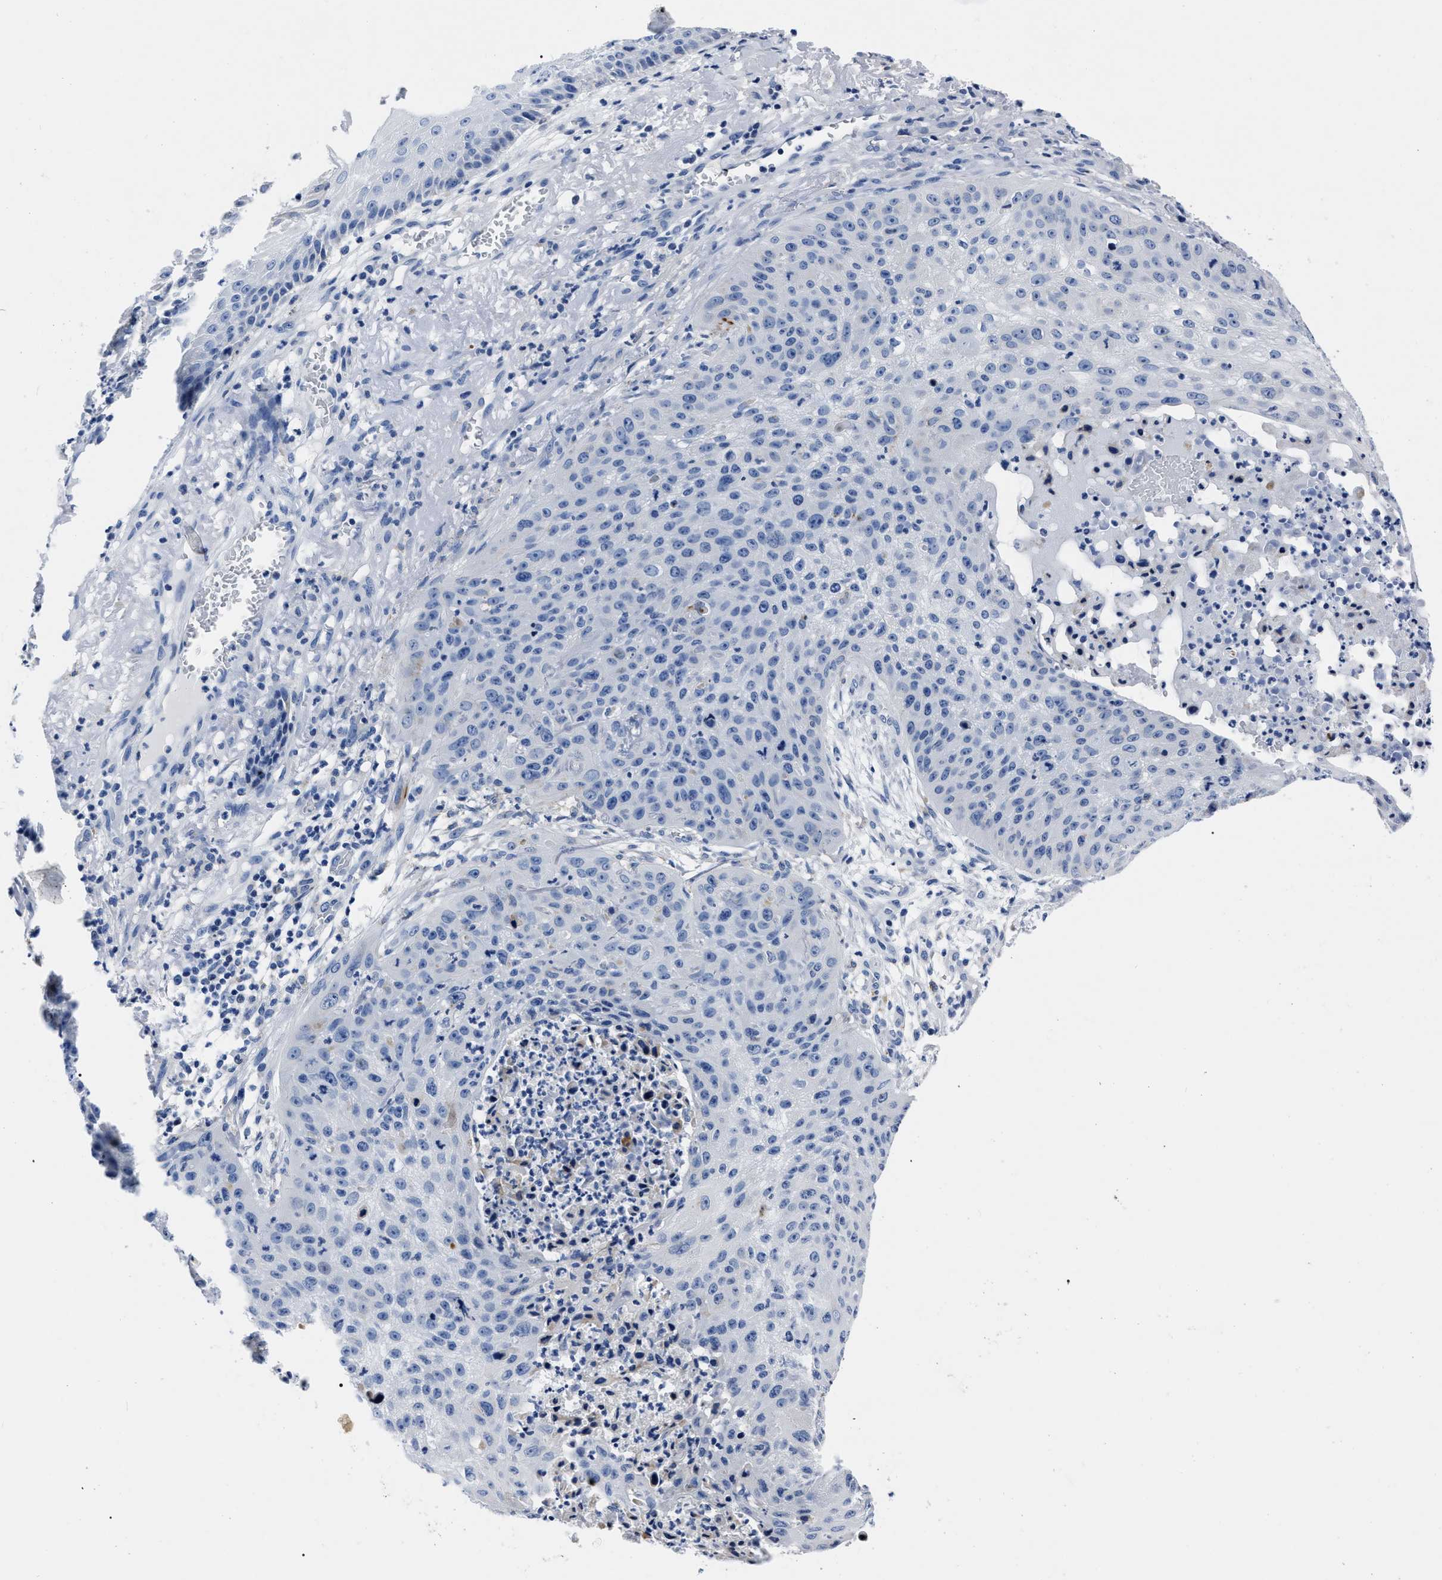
{"staining": {"intensity": "negative", "quantity": "none", "location": "none"}, "tissue": "skin cancer", "cell_type": "Tumor cells", "image_type": "cancer", "snomed": [{"axis": "morphology", "description": "Squamous cell carcinoma, NOS"}, {"axis": "topography", "description": "Skin"}], "caption": "High power microscopy histopathology image of an immunohistochemistry (IHC) photomicrograph of skin cancer, revealing no significant staining in tumor cells.", "gene": "MOV10L1", "patient": {"sex": "female", "age": 80}}